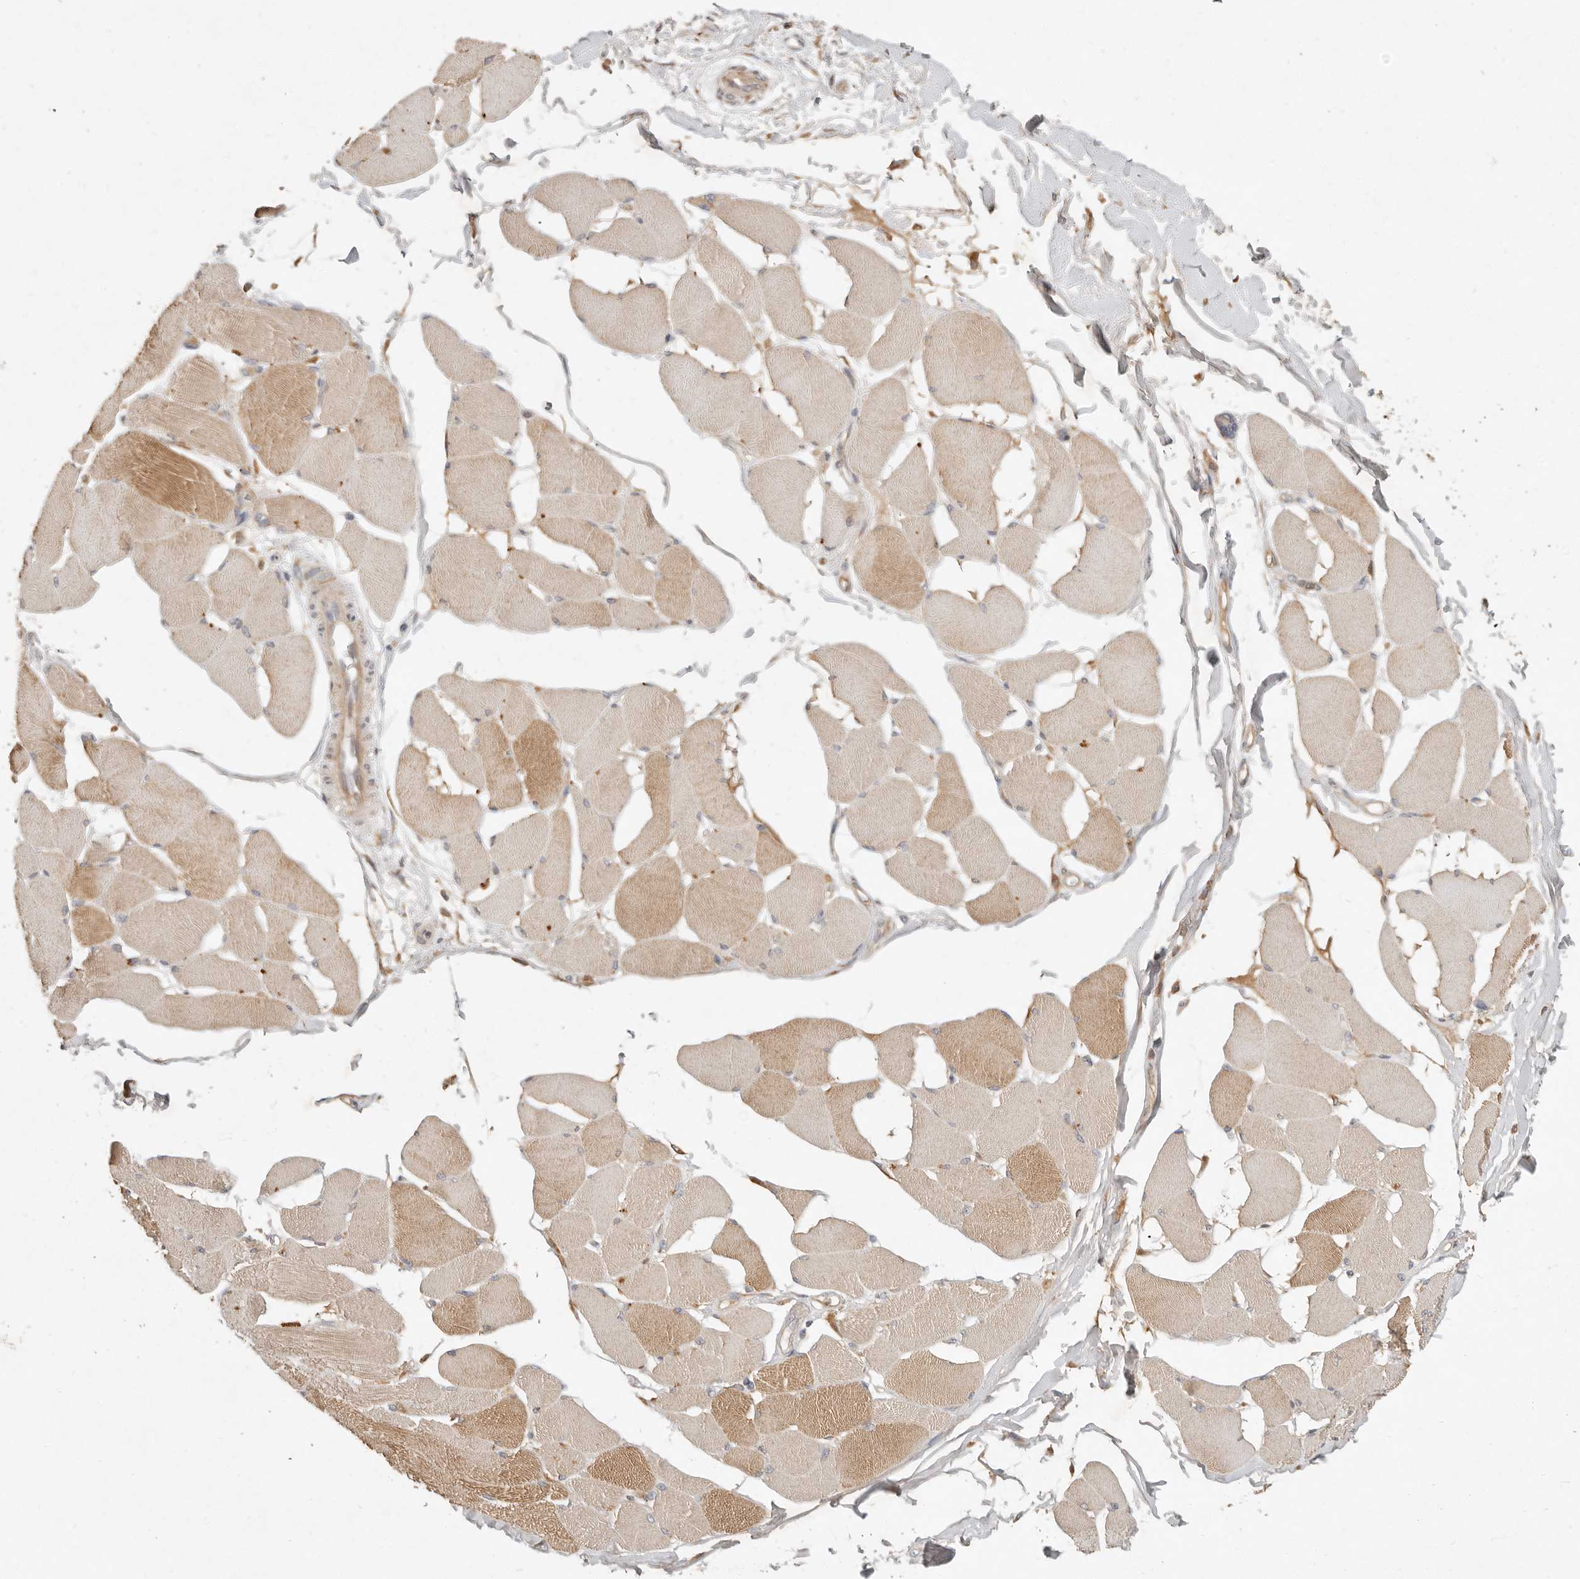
{"staining": {"intensity": "moderate", "quantity": ">75%", "location": "cytoplasmic/membranous"}, "tissue": "skeletal muscle", "cell_type": "Myocytes", "image_type": "normal", "snomed": [{"axis": "morphology", "description": "Normal tissue, NOS"}, {"axis": "topography", "description": "Skin"}, {"axis": "topography", "description": "Skeletal muscle"}], "caption": "Myocytes demonstrate medium levels of moderate cytoplasmic/membranous positivity in approximately >75% of cells in benign skeletal muscle.", "gene": "ARHGEF10L", "patient": {"sex": "male", "age": 83}}